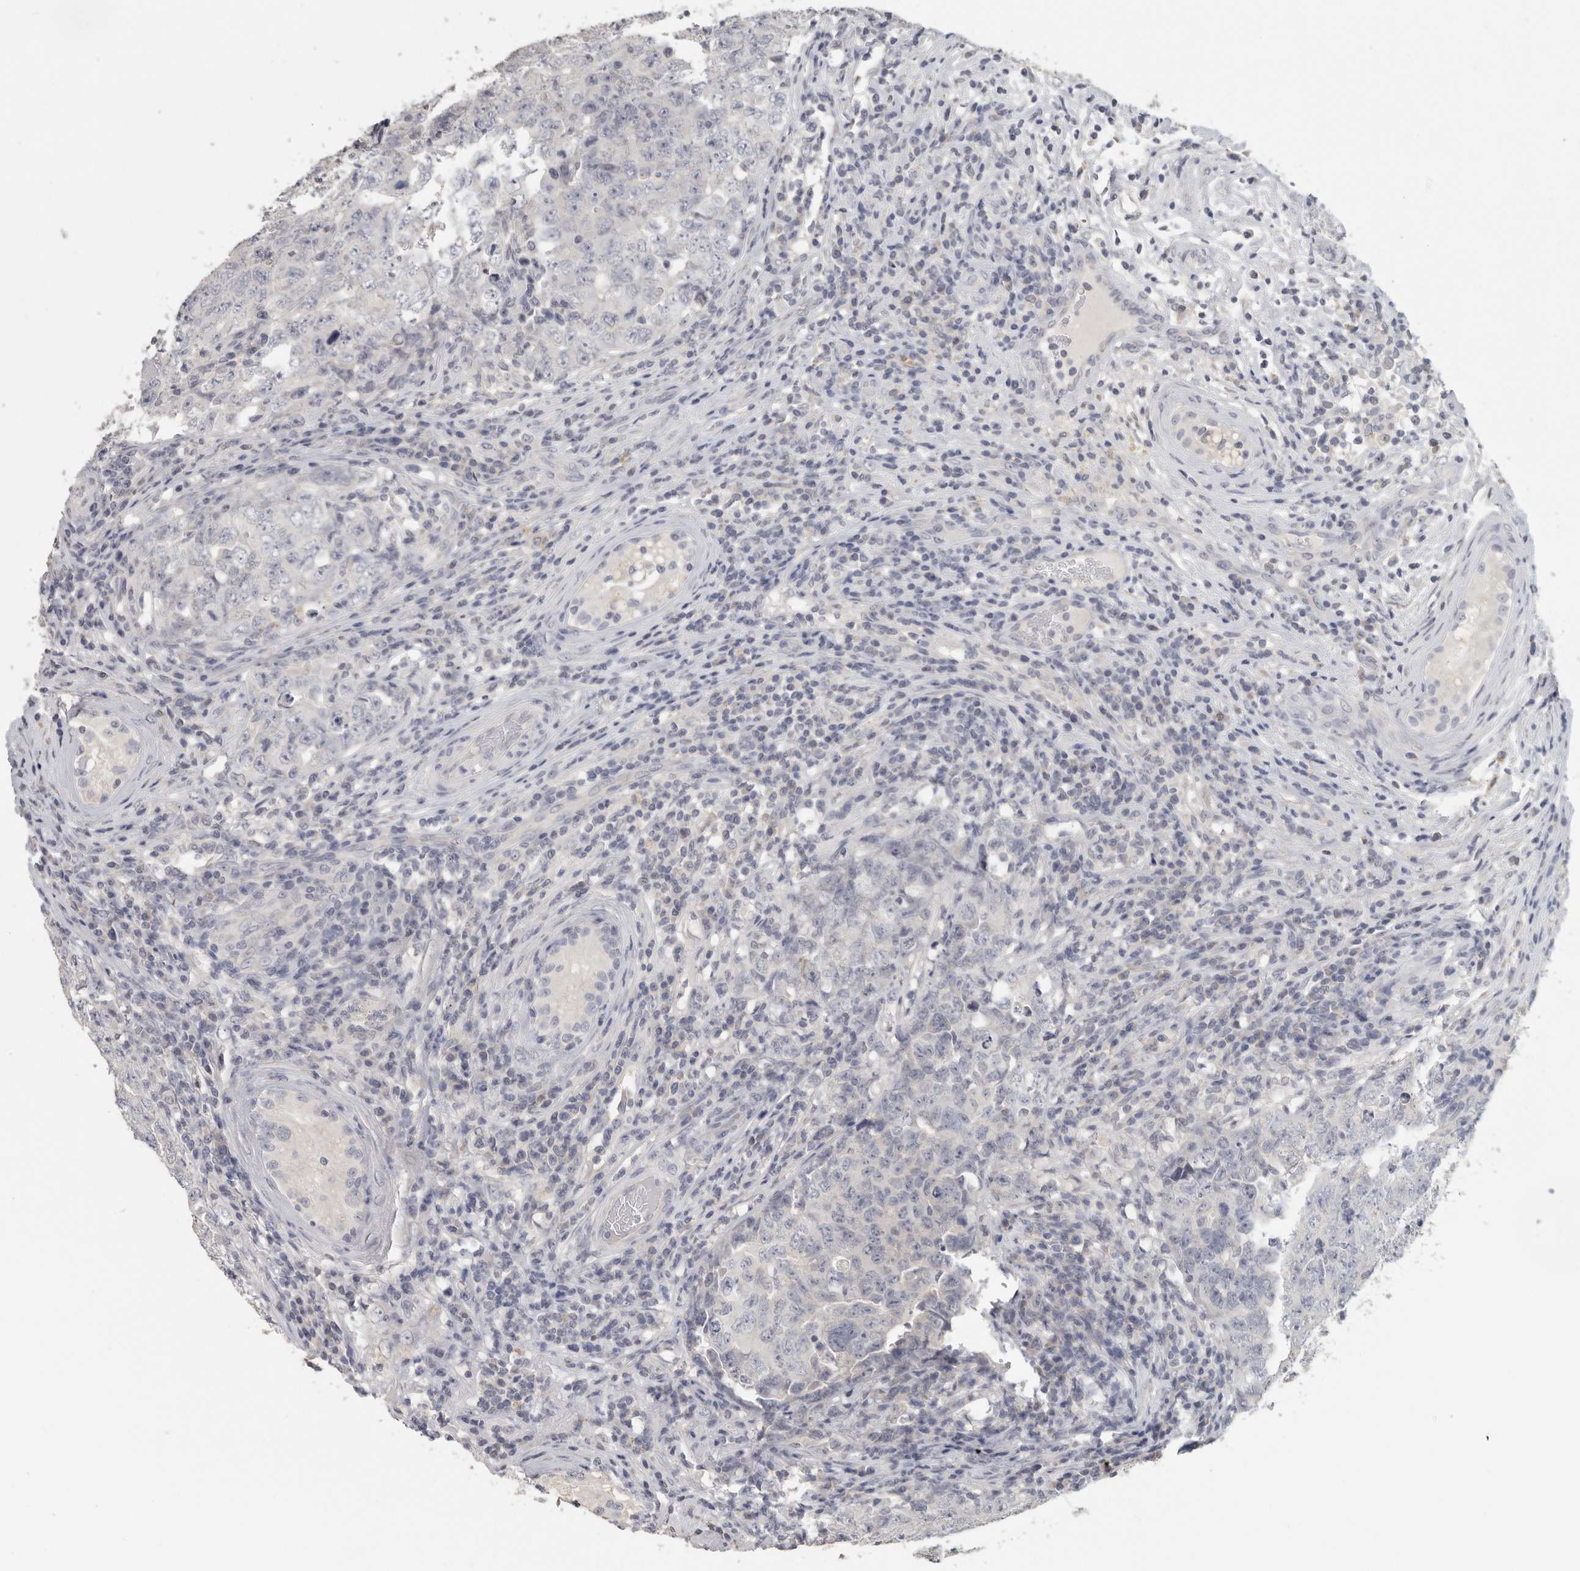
{"staining": {"intensity": "negative", "quantity": "none", "location": "none"}, "tissue": "testis cancer", "cell_type": "Tumor cells", "image_type": "cancer", "snomed": [{"axis": "morphology", "description": "Carcinoma, Embryonal, NOS"}, {"axis": "topography", "description": "Testis"}], "caption": "Image shows no significant protein positivity in tumor cells of testis cancer (embryonal carcinoma).", "gene": "DNAJC11", "patient": {"sex": "male", "age": 26}}